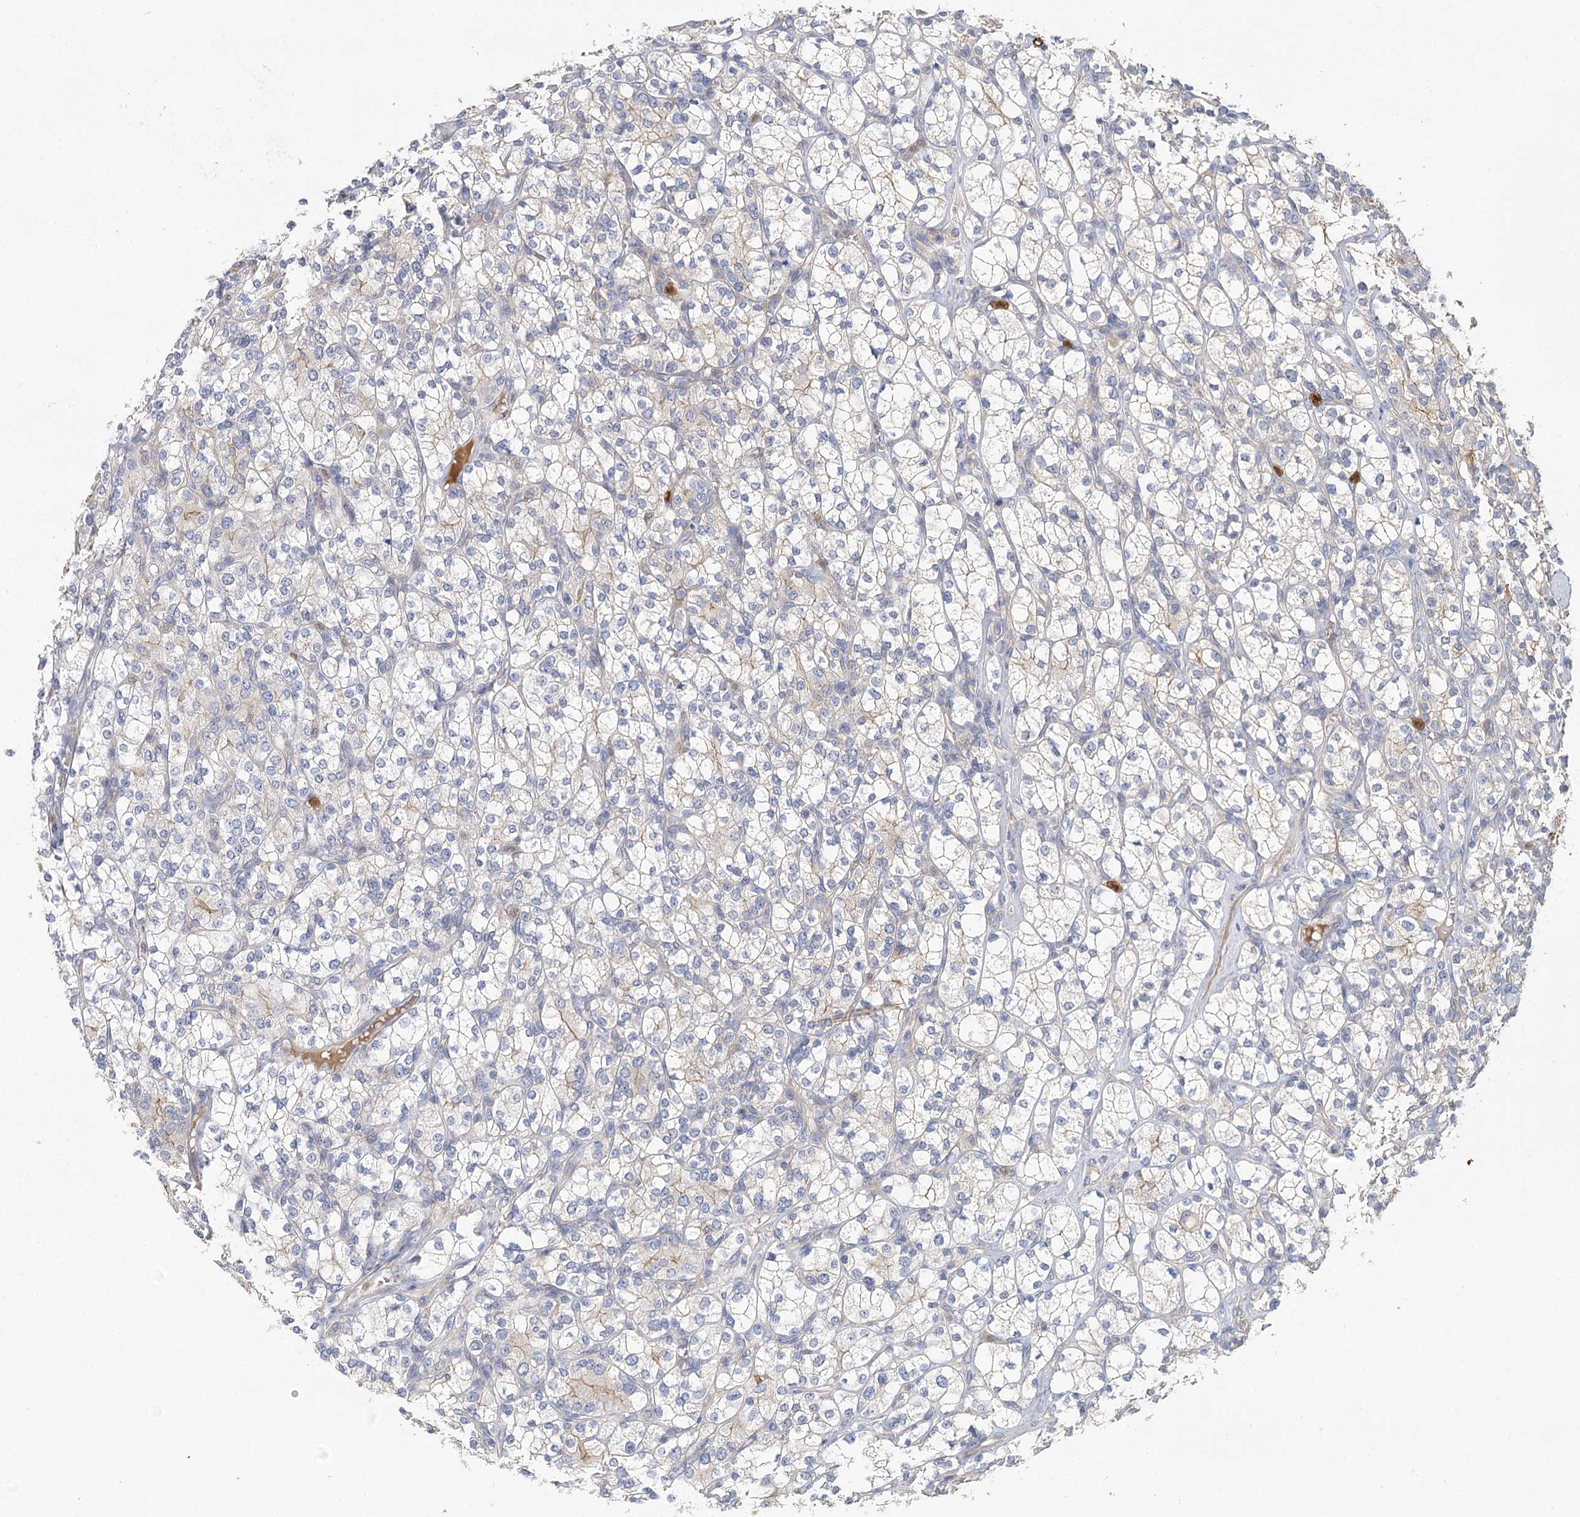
{"staining": {"intensity": "weak", "quantity": "<25%", "location": "cytoplasmic/membranous"}, "tissue": "renal cancer", "cell_type": "Tumor cells", "image_type": "cancer", "snomed": [{"axis": "morphology", "description": "Adenocarcinoma, NOS"}, {"axis": "topography", "description": "Kidney"}], "caption": "Immunohistochemical staining of human renal cancer (adenocarcinoma) shows no significant expression in tumor cells.", "gene": "EPB41L5", "patient": {"sex": "male", "age": 77}}